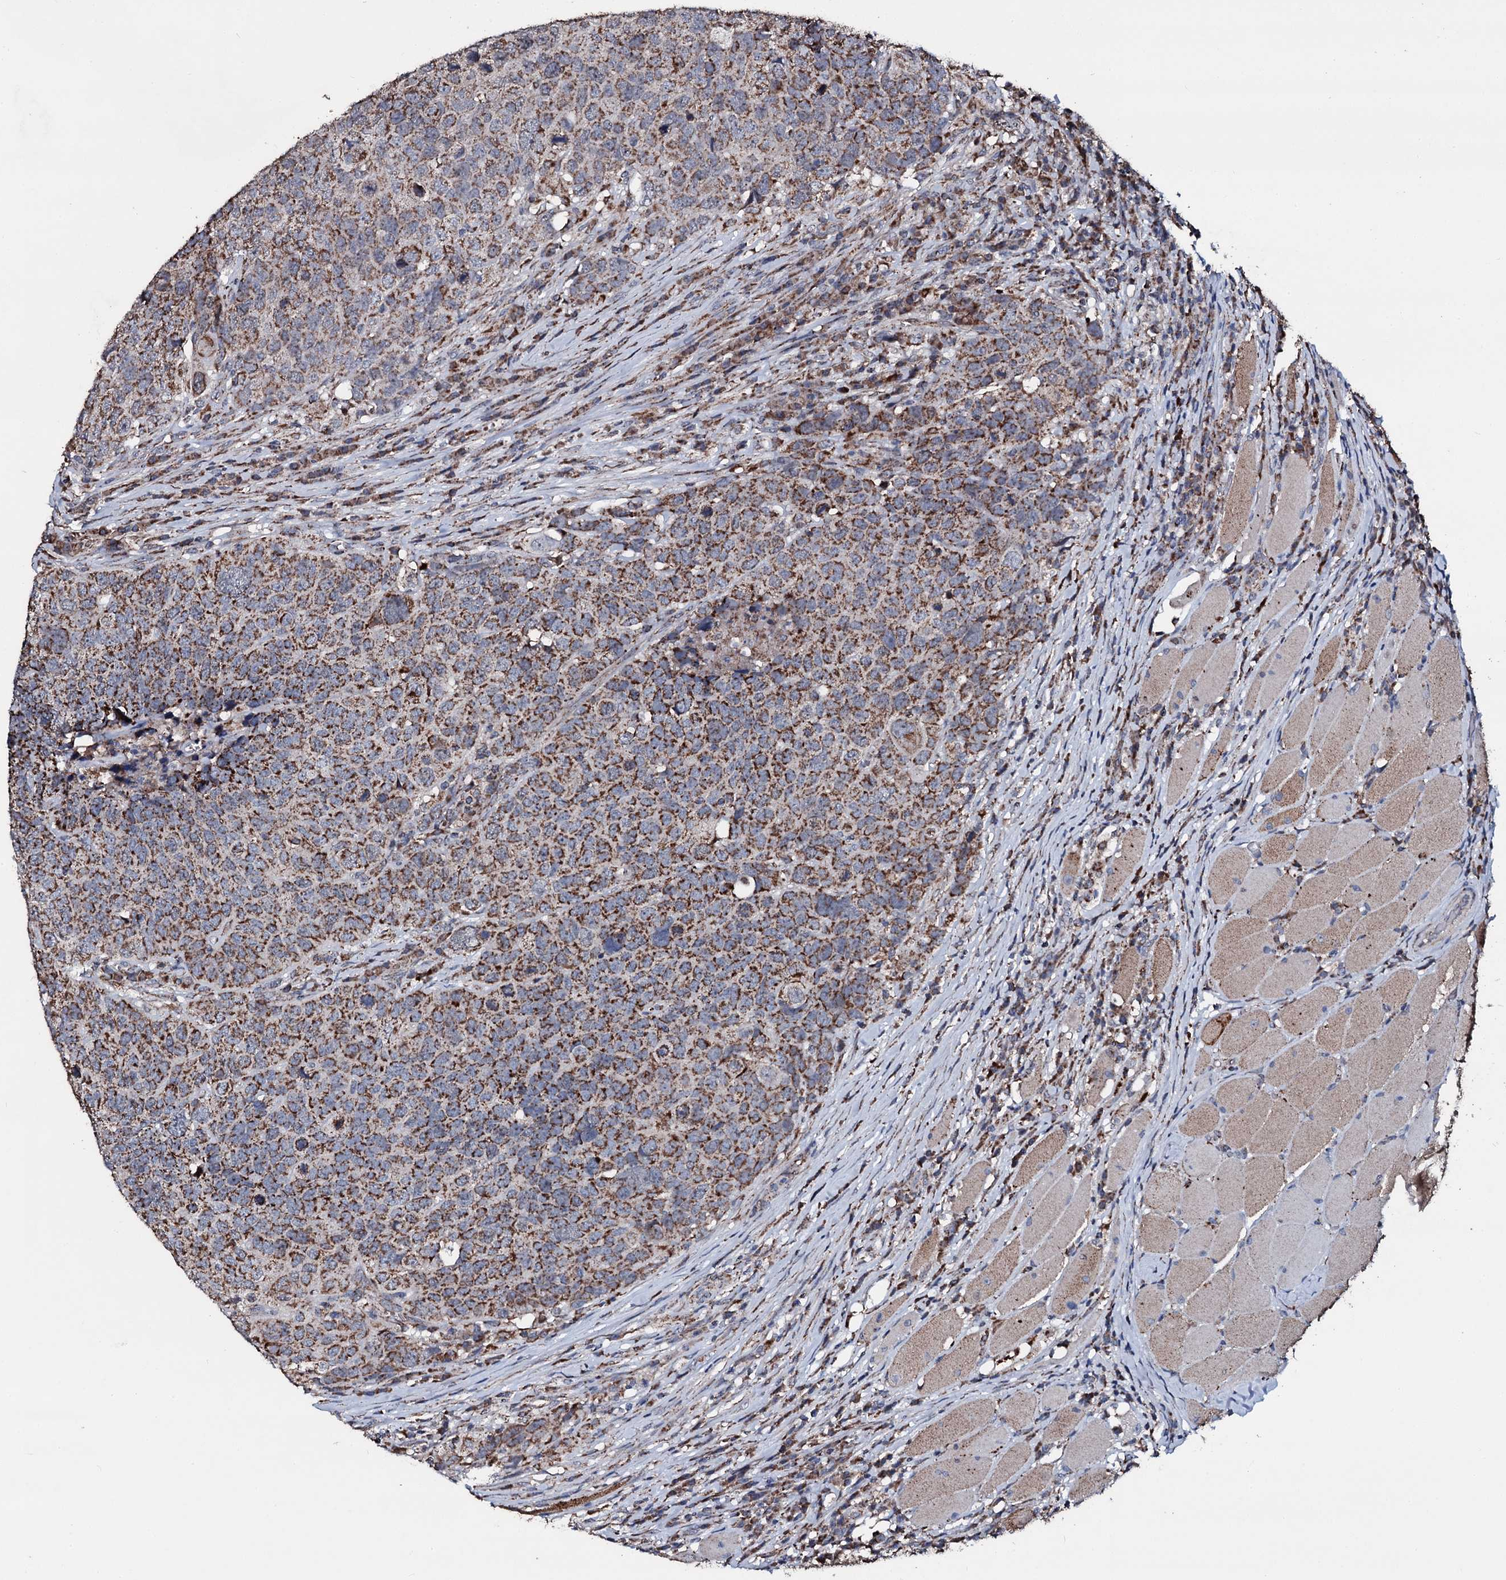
{"staining": {"intensity": "moderate", "quantity": ">75%", "location": "cytoplasmic/membranous"}, "tissue": "head and neck cancer", "cell_type": "Tumor cells", "image_type": "cancer", "snomed": [{"axis": "morphology", "description": "Squamous cell carcinoma, NOS"}, {"axis": "topography", "description": "Head-Neck"}], "caption": "A brown stain highlights moderate cytoplasmic/membranous staining of a protein in human head and neck cancer (squamous cell carcinoma) tumor cells.", "gene": "DYNC2I2", "patient": {"sex": "male", "age": 66}}